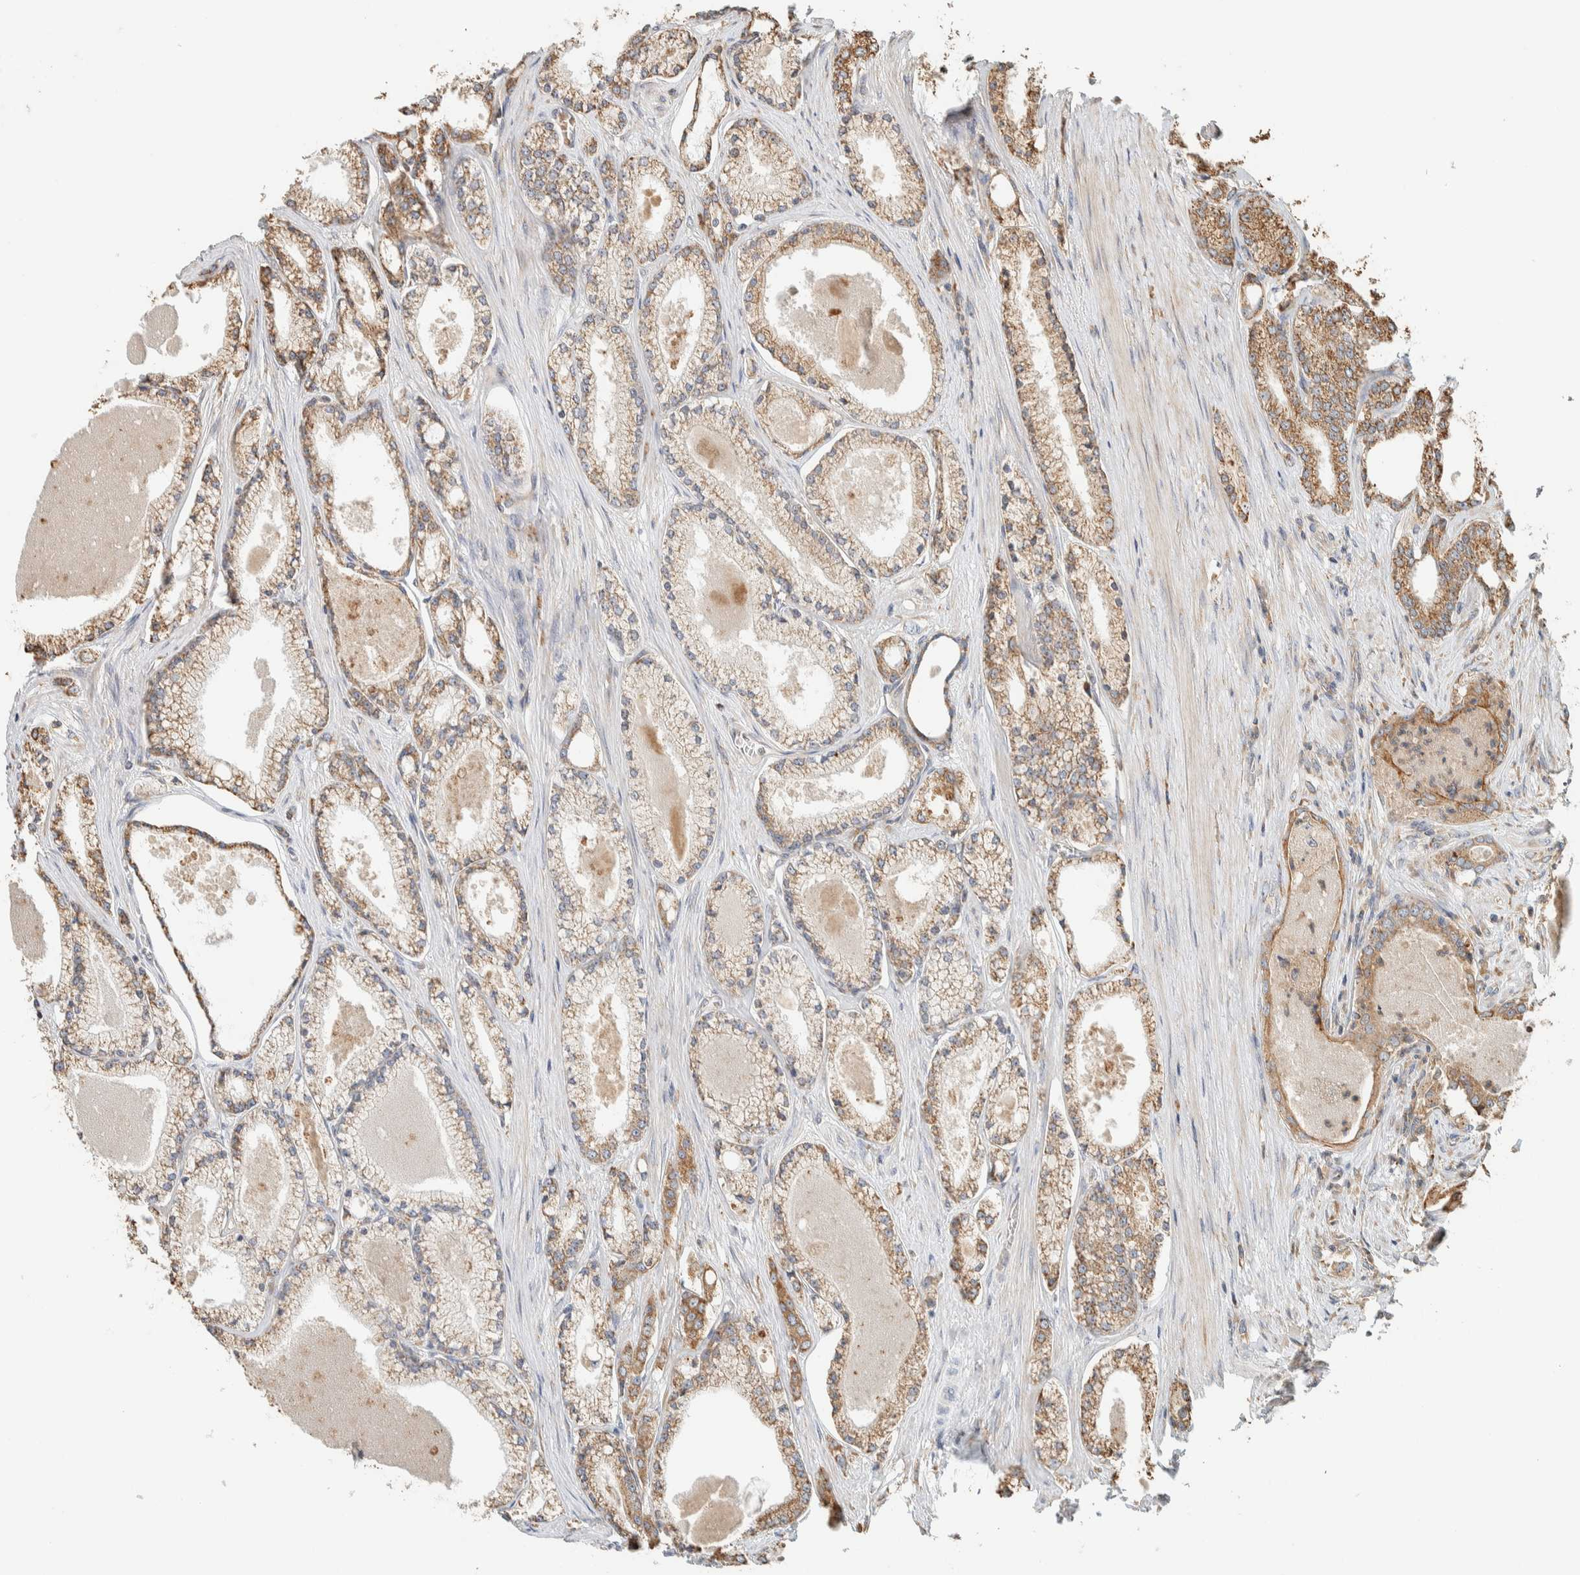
{"staining": {"intensity": "moderate", "quantity": ">75%", "location": "cytoplasmic/membranous"}, "tissue": "prostate cancer", "cell_type": "Tumor cells", "image_type": "cancer", "snomed": [{"axis": "morphology", "description": "Adenocarcinoma, High grade"}, {"axis": "topography", "description": "Prostate"}], "caption": "This micrograph exhibits prostate cancer stained with IHC to label a protein in brown. The cytoplasmic/membranous of tumor cells show moderate positivity for the protein. Nuclei are counter-stained blue.", "gene": "RAB11FIP1", "patient": {"sex": "male", "age": 71}}